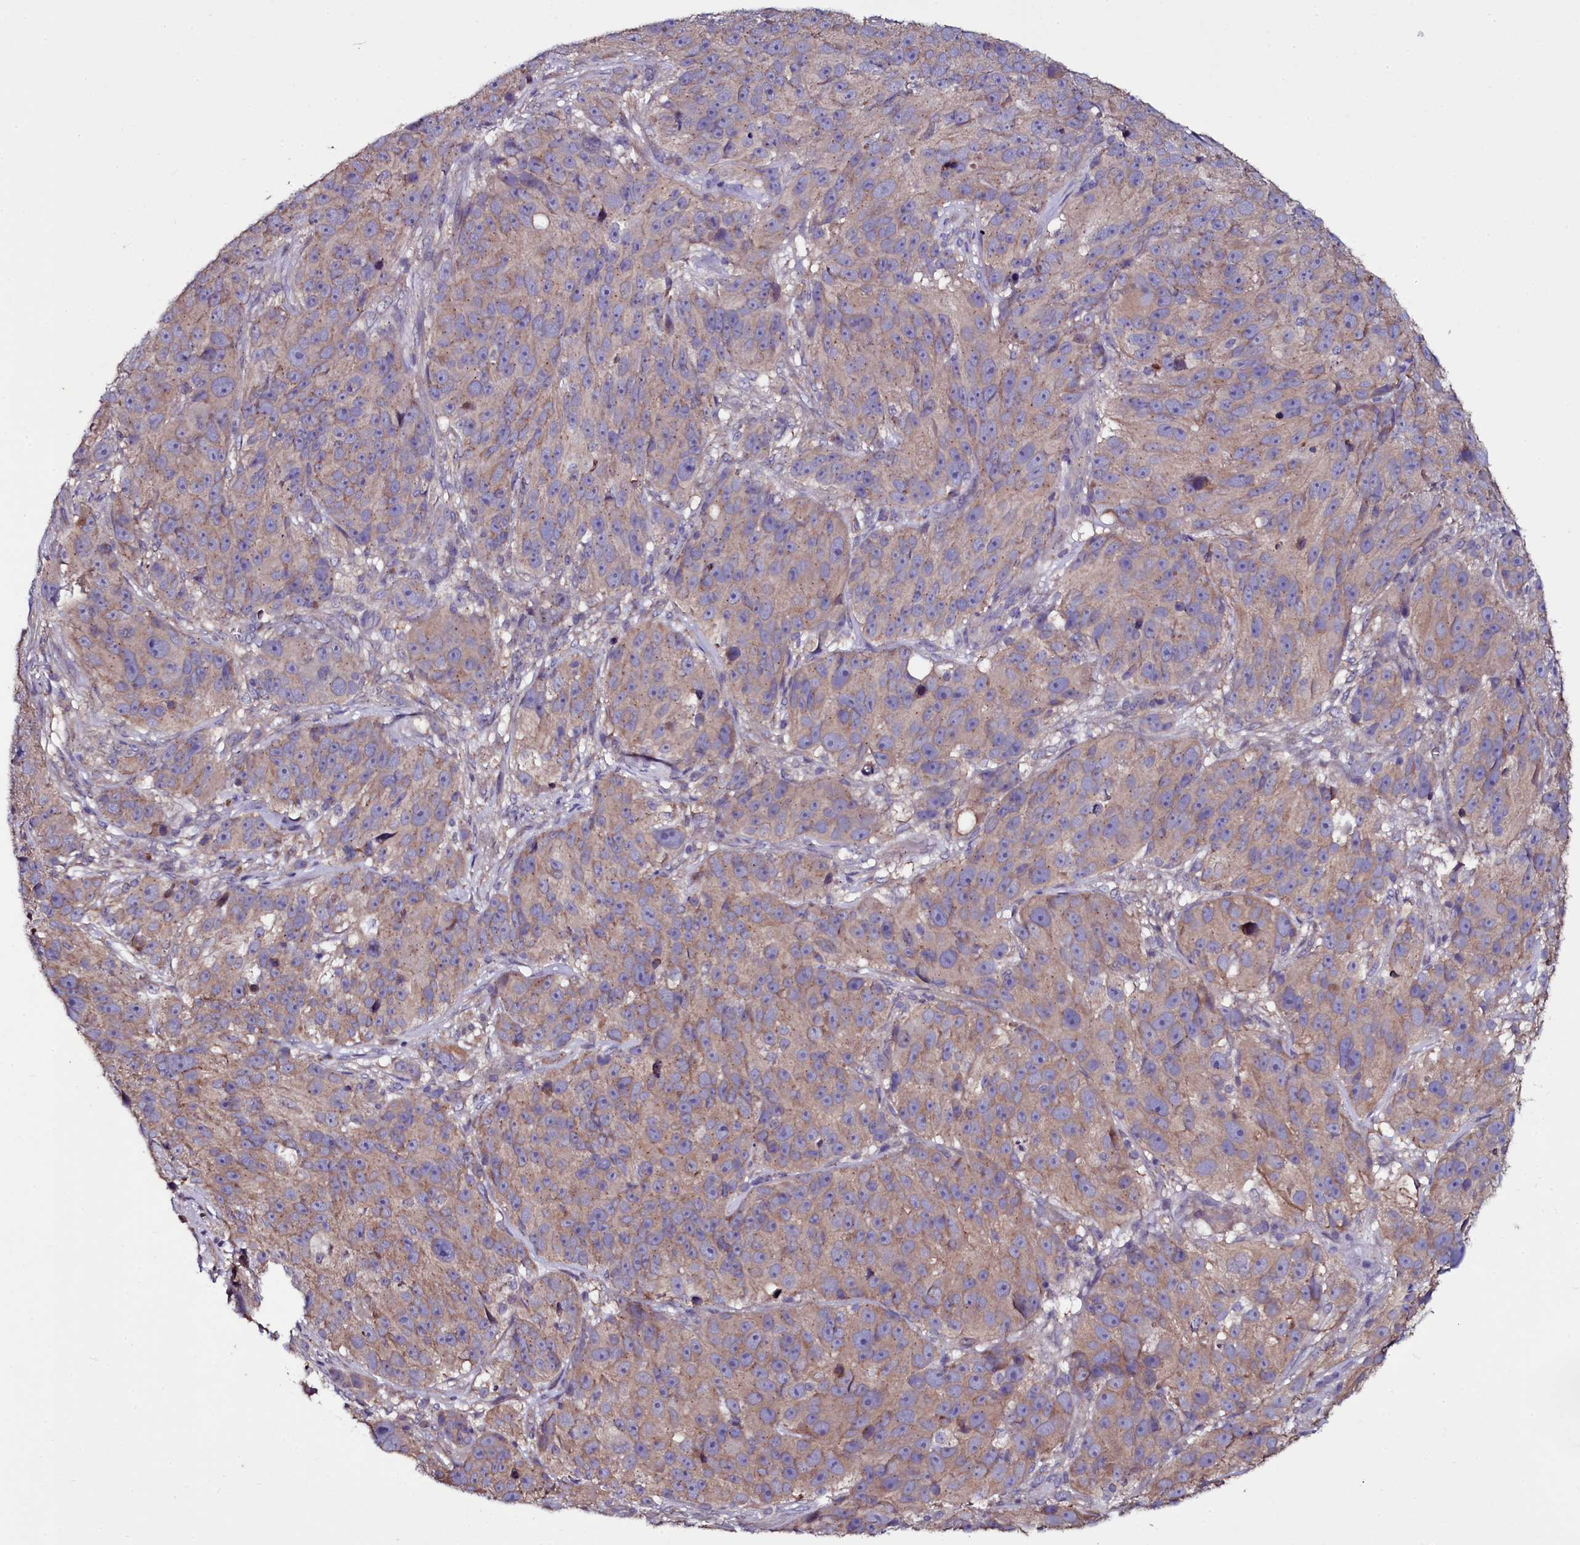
{"staining": {"intensity": "moderate", "quantity": "25%-75%", "location": "cytoplasmic/membranous"}, "tissue": "melanoma", "cell_type": "Tumor cells", "image_type": "cancer", "snomed": [{"axis": "morphology", "description": "Malignant melanoma, NOS"}, {"axis": "topography", "description": "Skin"}], "caption": "Melanoma stained for a protein (brown) reveals moderate cytoplasmic/membranous positive staining in about 25%-75% of tumor cells.", "gene": "USPL1", "patient": {"sex": "male", "age": 84}}